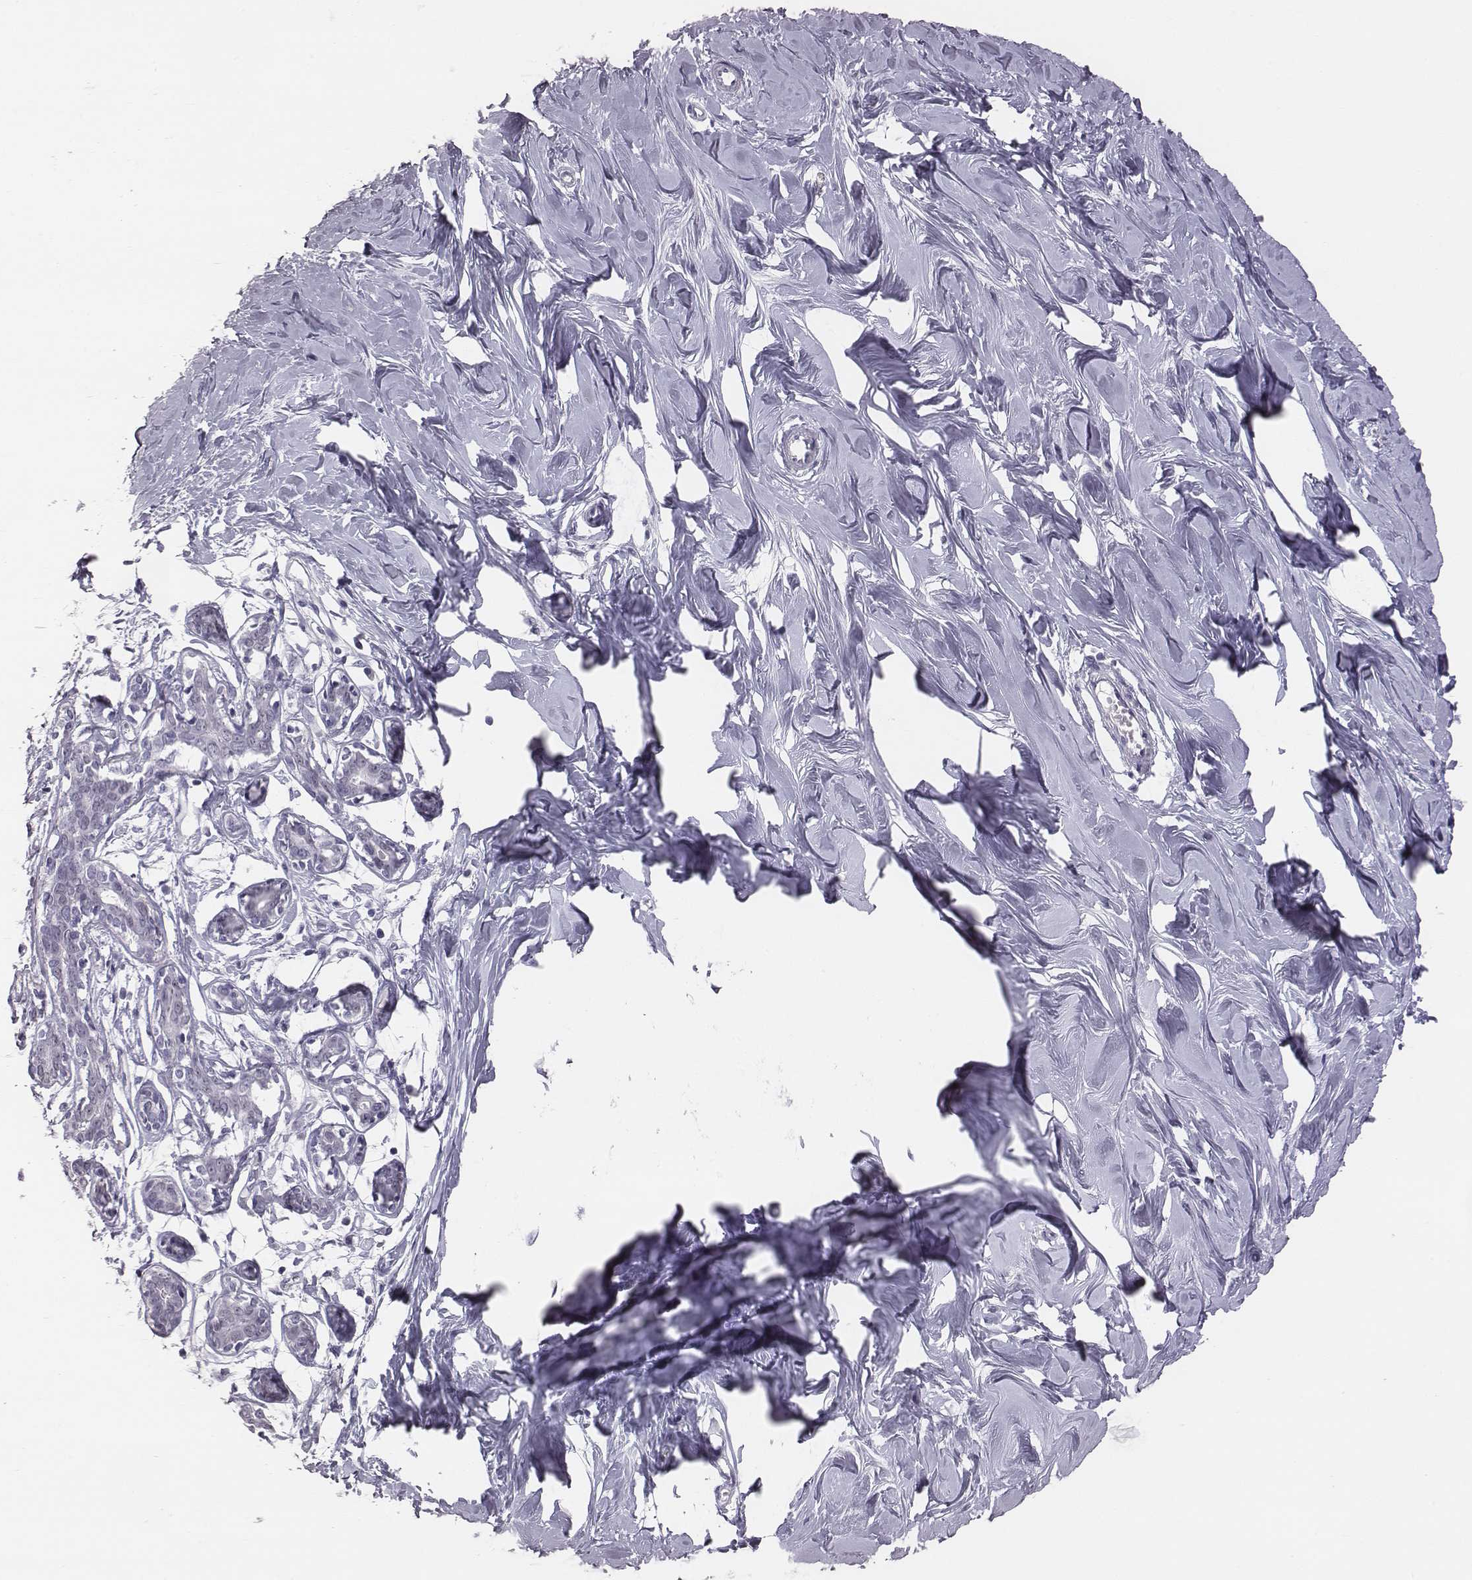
{"staining": {"intensity": "negative", "quantity": "none", "location": "none"}, "tissue": "breast", "cell_type": "Adipocytes", "image_type": "normal", "snomed": [{"axis": "morphology", "description": "Normal tissue, NOS"}, {"axis": "topography", "description": "Breast"}], "caption": "An IHC photomicrograph of unremarkable breast is shown. There is no staining in adipocytes of breast.", "gene": "ACOD1", "patient": {"sex": "female", "age": 27}}